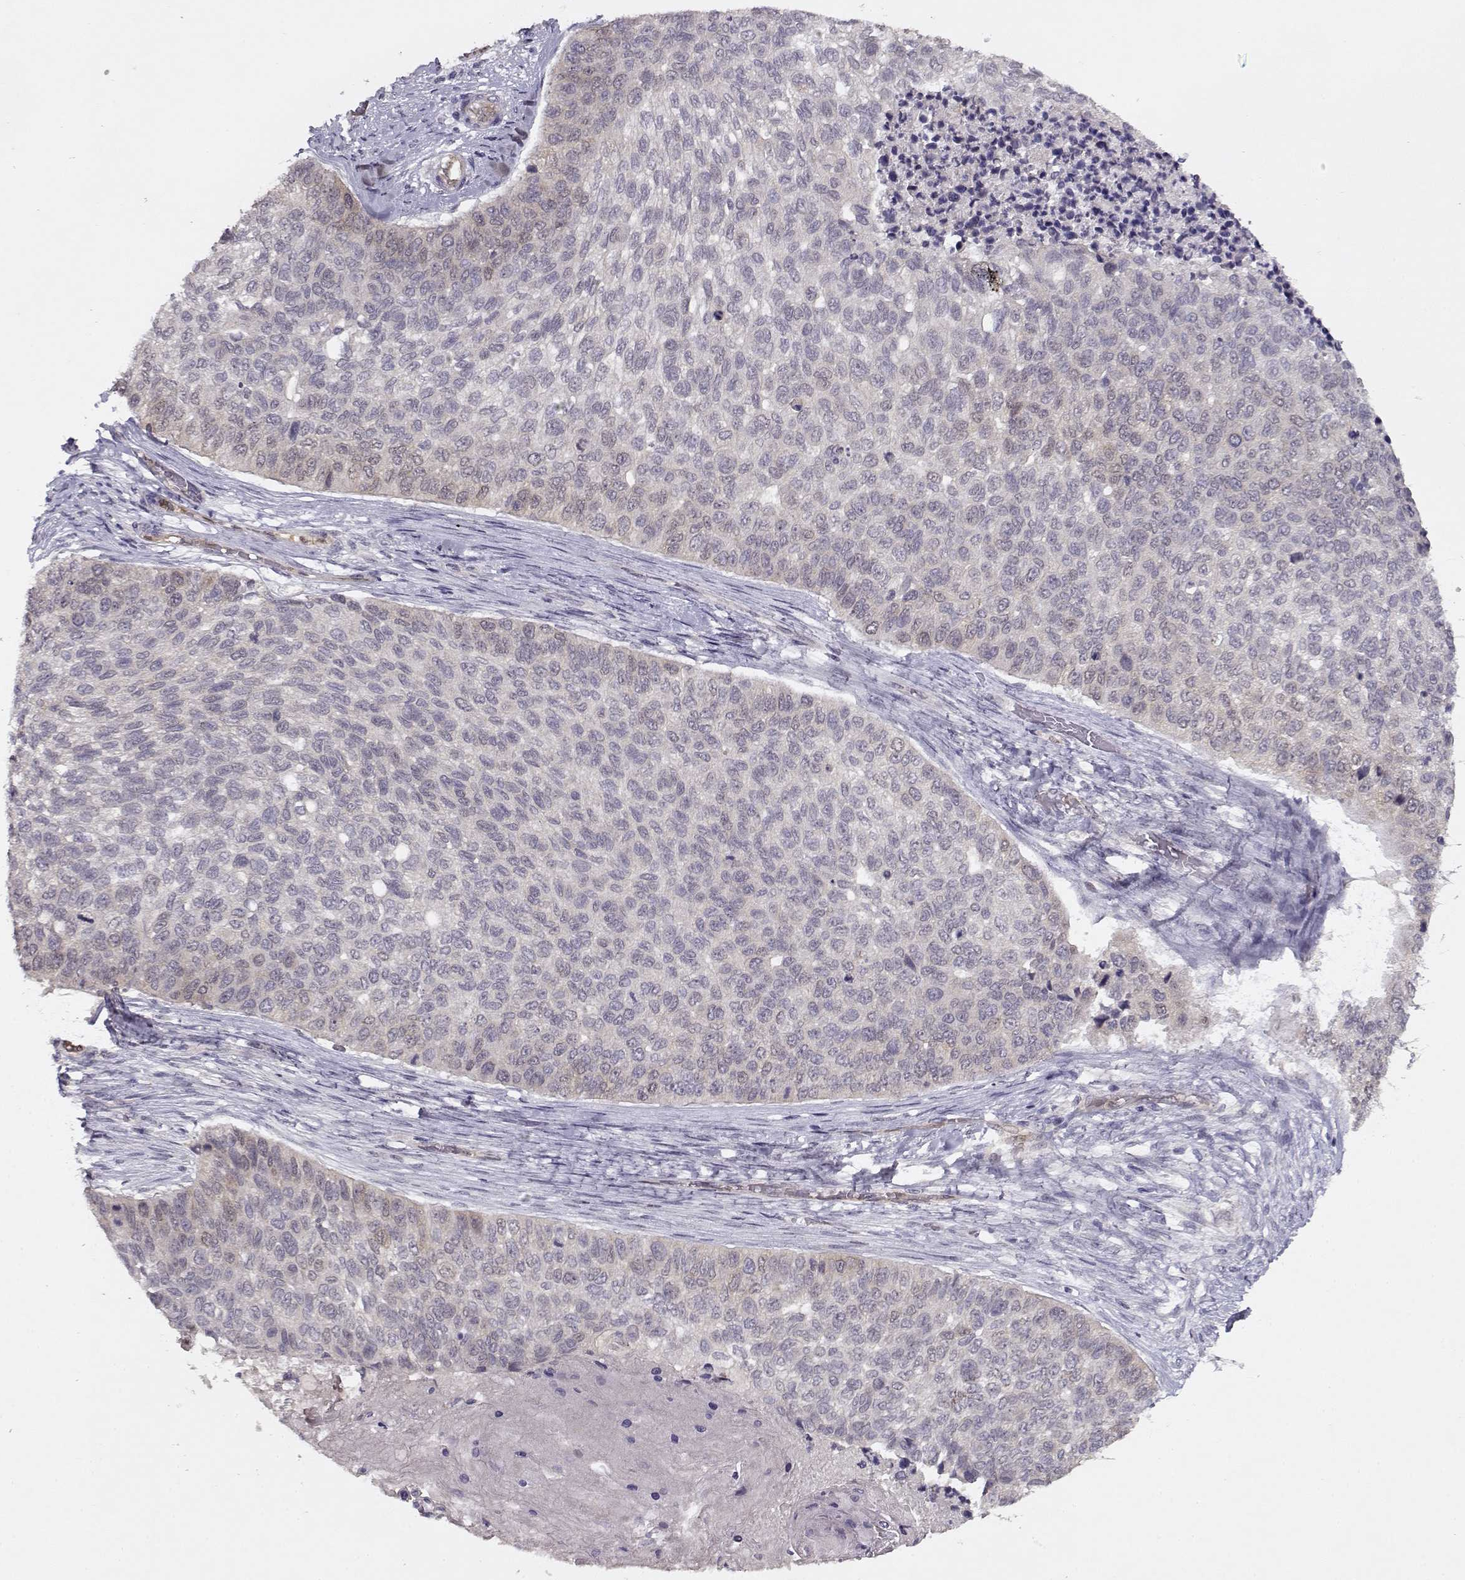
{"staining": {"intensity": "negative", "quantity": "none", "location": "none"}, "tissue": "lung cancer", "cell_type": "Tumor cells", "image_type": "cancer", "snomed": [{"axis": "morphology", "description": "Squamous cell carcinoma, NOS"}, {"axis": "topography", "description": "Lung"}], "caption": "The micrograph reveals no significant staining in tumor cells of lung cancer (squamous cell carcinoma).", "gene": "BMX", "patient": {"sex": "male", "age": 69}}